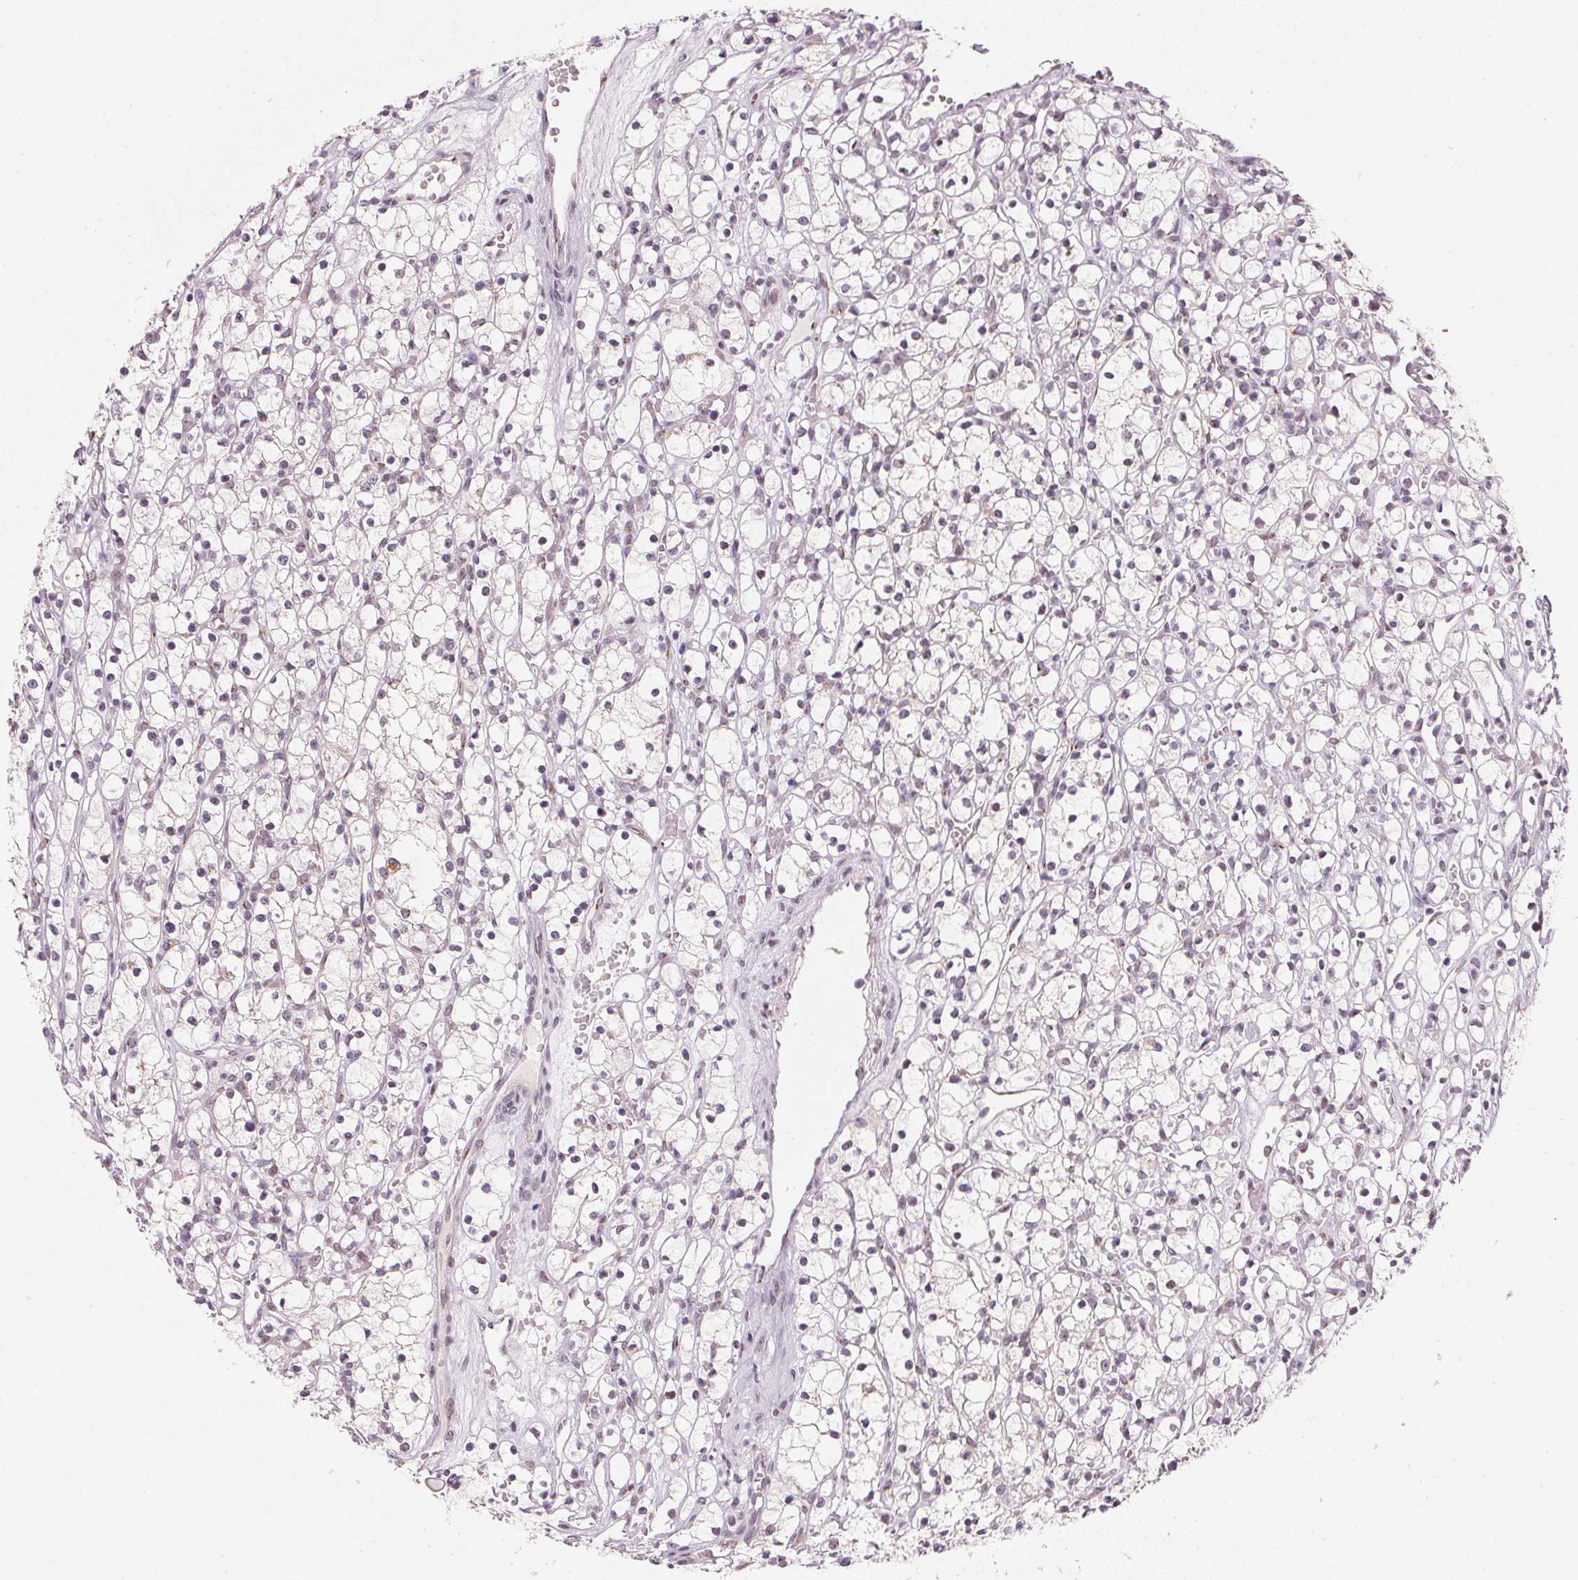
{"staining": {"intensity": "weak", "quantity": "<25%", "location": "cytoplasmic/membranous"}, "tissue": "renal cancer", "cell_type": "Tumor cells", "image_type": "cancer", "snomed": [{"axis": "morphology", "description": "Adenocarcinoma, NOS"}, {"axis": "topography", "description": "Kidney"}], "caption": "This is an IHC image of renal cancer. There is no staining in tumor cells.", "gene": "RAB22A", "patient": {"sex": "female", "age": 59}}